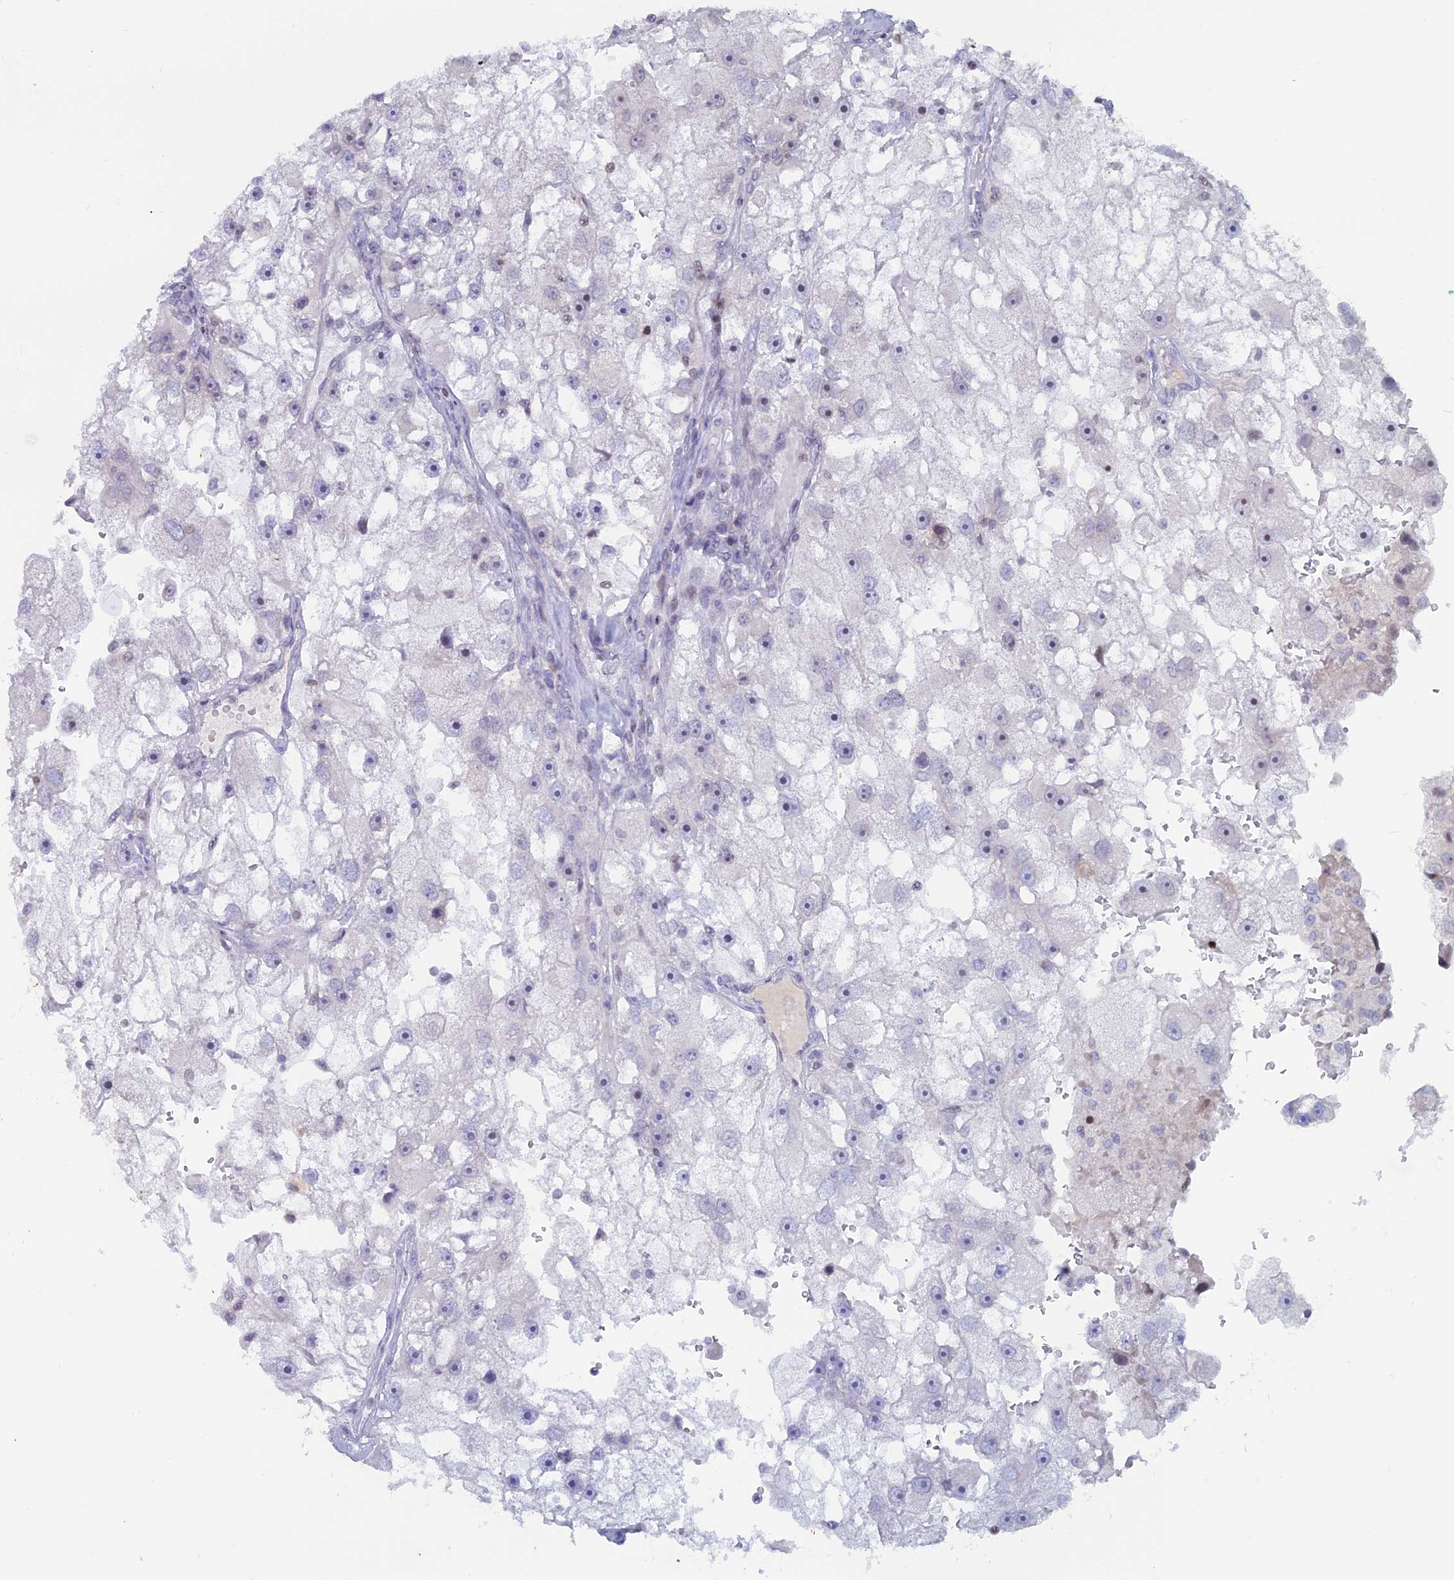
{"staining": {"intensity": "negative", "quantity": "none", "location": "none"}, "tissue": "renal cancer", "cell_type": "Tumor cells", "image_type": "cancer", "snomed": [{"axis": "morphology", "description": "Adenocarcinoma, NOS"}, {"axis": "topography", "description": "Kidney"}], "caption": "Tumor cells show no significant protein positivity in renal cancer.", "gene": "CERS6", "patient": {"sex": "male", "age": 63}}